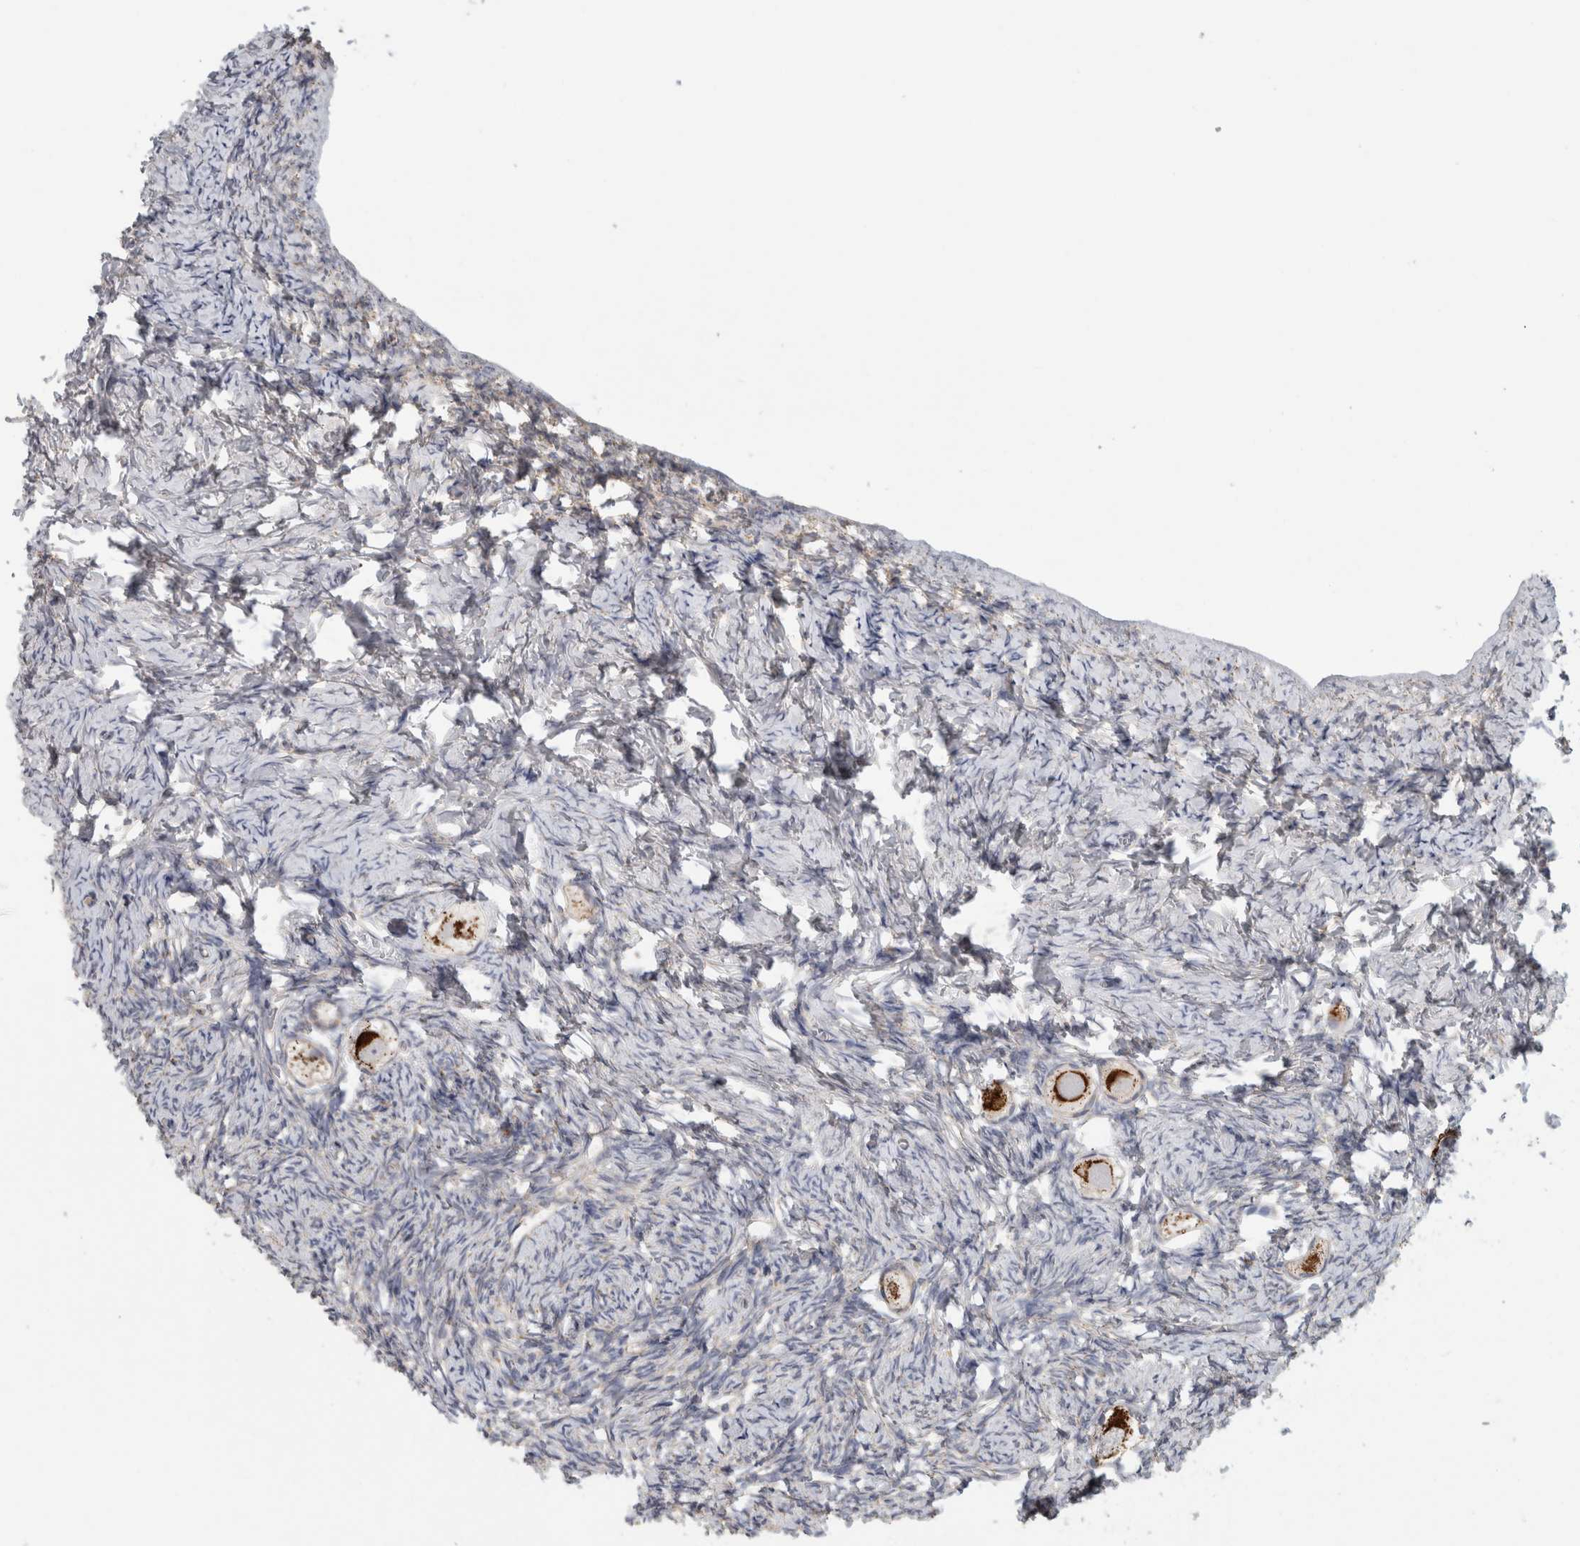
{"staining": {"intensity": "strong", "quantity": ">75%", "location": "cytoplasmic/membranous"}, "tissue": "ovary", "cell_type": "Follicle cells", "image_type": "normal", "snomed": [{"axis": "morphology", "description": "Normal tissue, NOS"}, {"axis": "topography", "description": "Ovary"}], "caption": "Protein staining displays strong cytoplasmic/membranous expression in about >75% of follicle cells in benign ovary.", "gene": "ST8SIA1", "patient": {"sex": "female", "age": 27}}